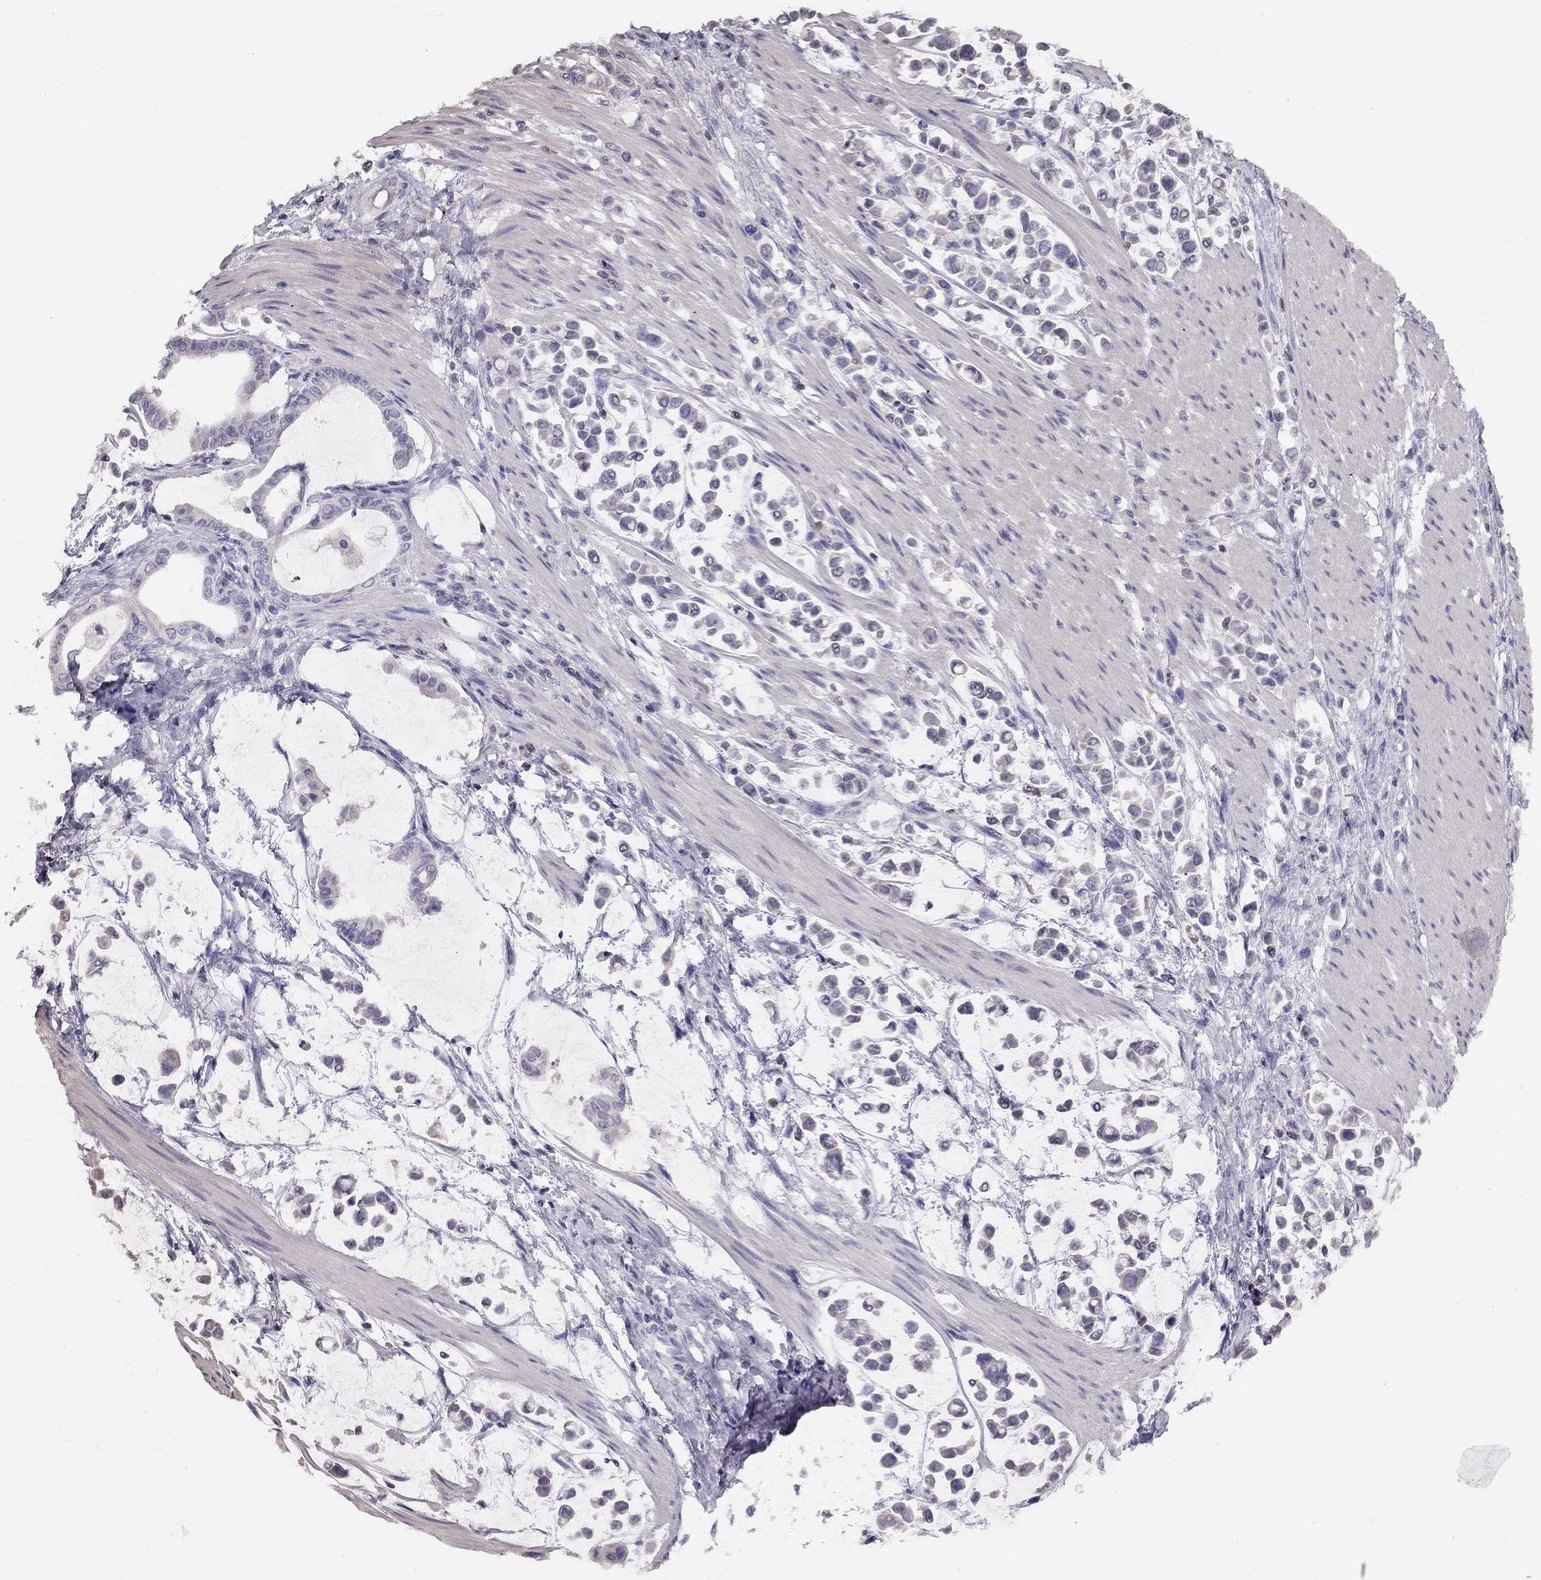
{"staining": {"intensity": "negative", "quantity": "none", "location": "none"}, "tissue": "stomach cancer", "cell_type": "Tumor cells", "image_type": "cancer", "snomed": [{"axis": "morphology", "description": "Adenocarcinoma, NOS"}, {"axis": "topography", "description": "Stomach"}], "caption": "Immunohistochemistry of stomach adenocarcinoma displays no expression in tumor cells. (DAB immunohistochemistry, high magnification).", "gene": "CITED1", "patient": {"sex": "male", "age": 82}}